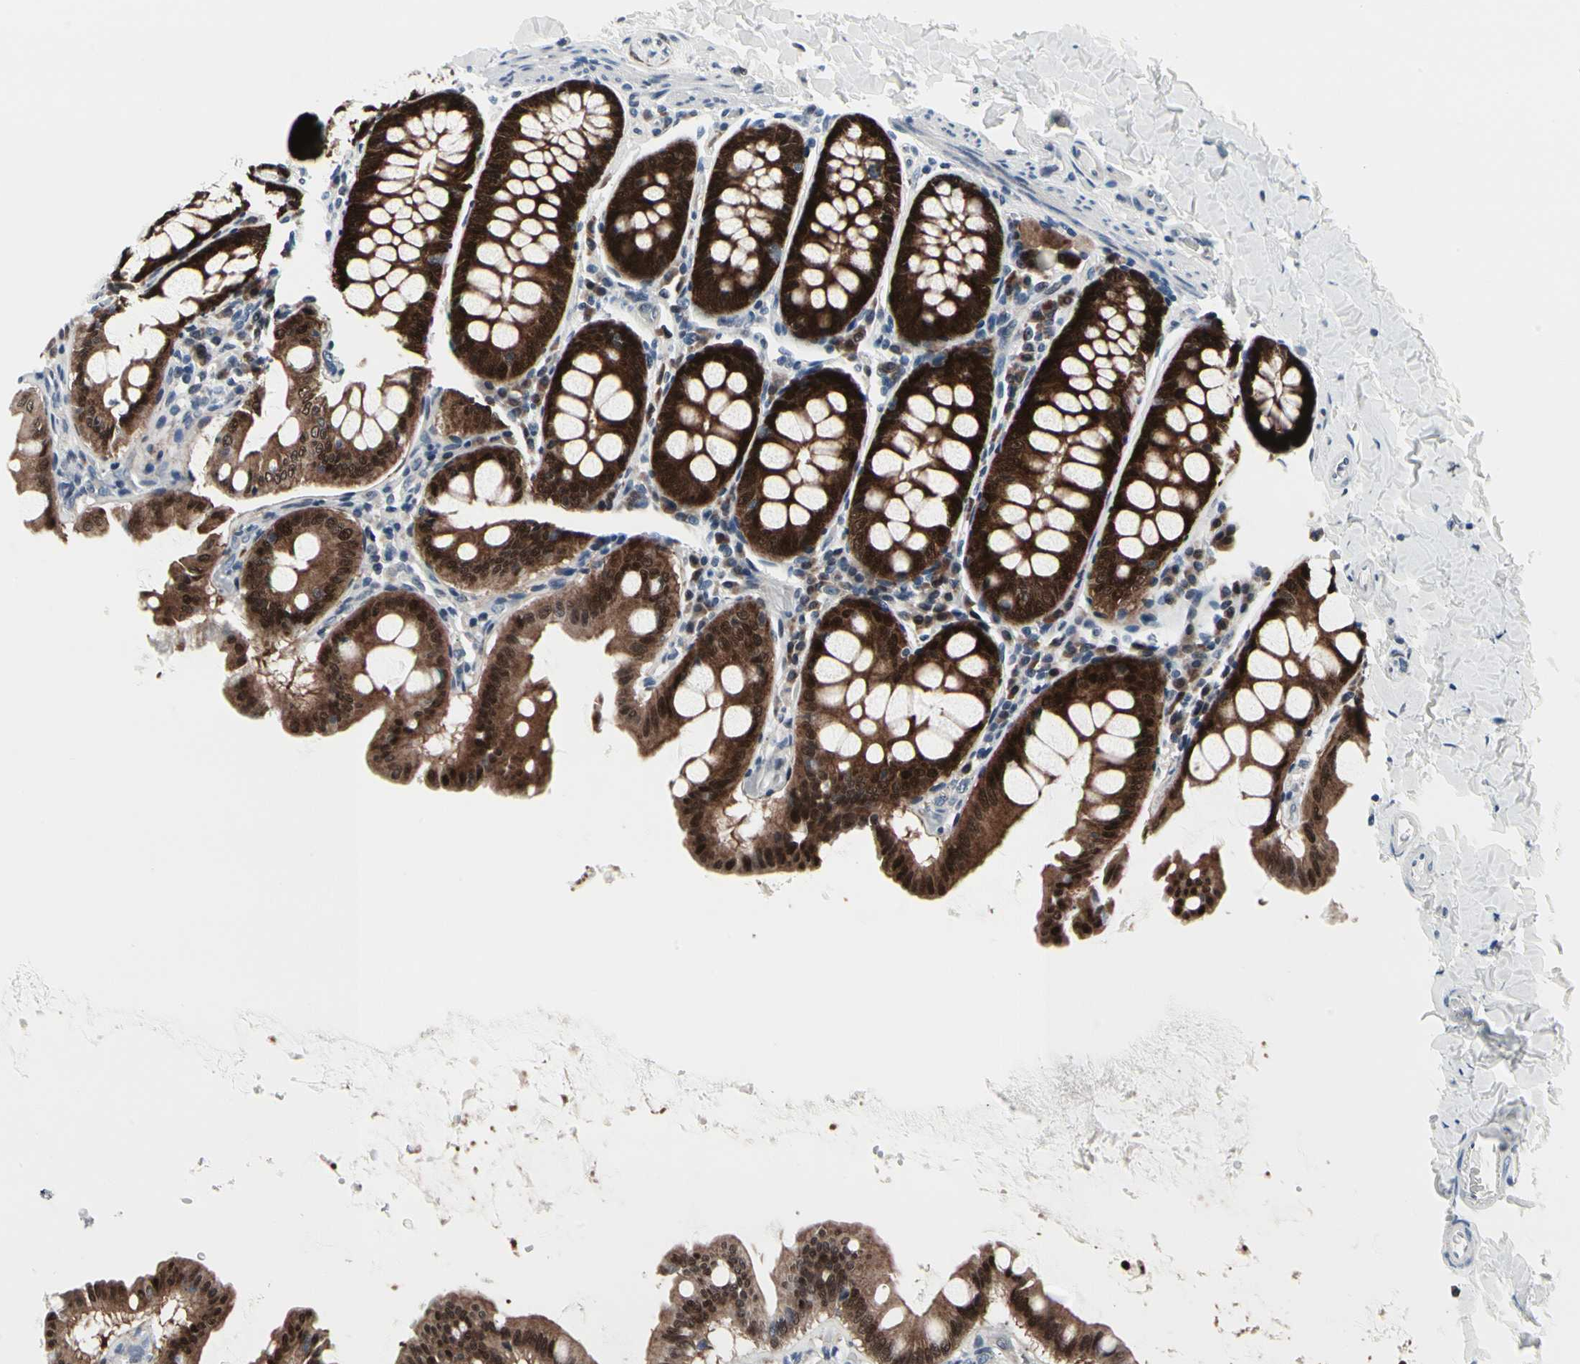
{"staining": {"intensity": "negative", "quantity": "none", "location": "none"}, "tissue": "colon", "cell_type": "Endothelial cells", "image_type": "normal", "snomed": [{"axis": "morphology", "description": "Normal tissue, NOS"}, {"axis": "topography", "description": "Colon"}], "caption": "Immunohistochemistry of normal colon exhibits no staining in endothelial cells. Nuclei are stained in blue.", "gene": "TXN", "patient": {"sex": "female", "age": 61}}